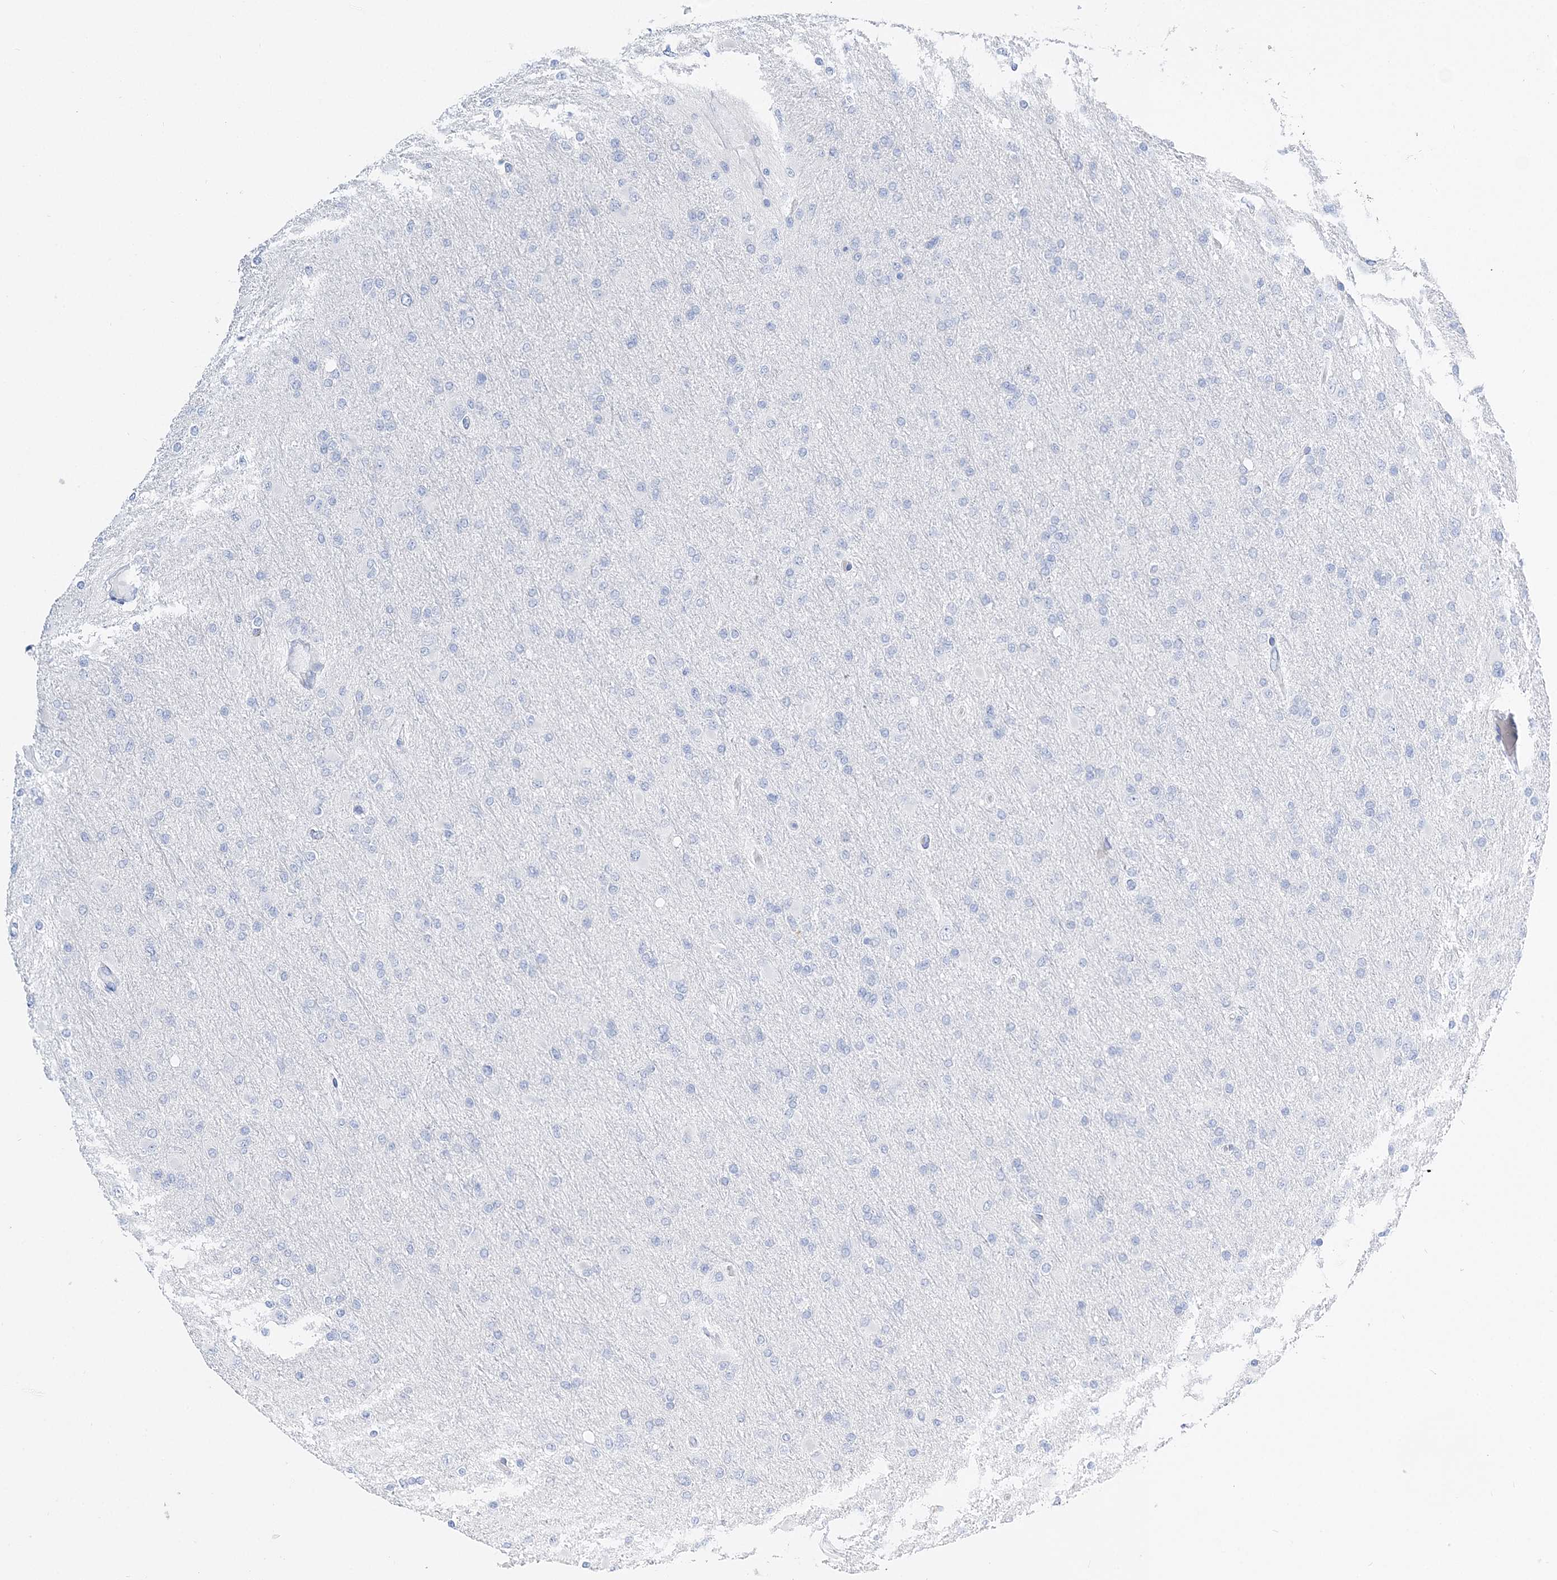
{"staining": {"intensity": "negative", "quantity": "none", "location": "none"}, "tissue": "glioma", "cell_type": "Tumor cells", "image_type": "cancer", "snomed": [{"axis": "morphology", "description": "Glioma, malignant, High grade"}, {"axis": "topography", "description": "Cerebral cortex"}], "caption": "Malignant glioma (high-grade) stained for a protein using immunohistochemistry (IHC) exhibits no staining tumor cells.", "gene": "TSPYL6", "patient": {"sex": "female", "age": 36}}